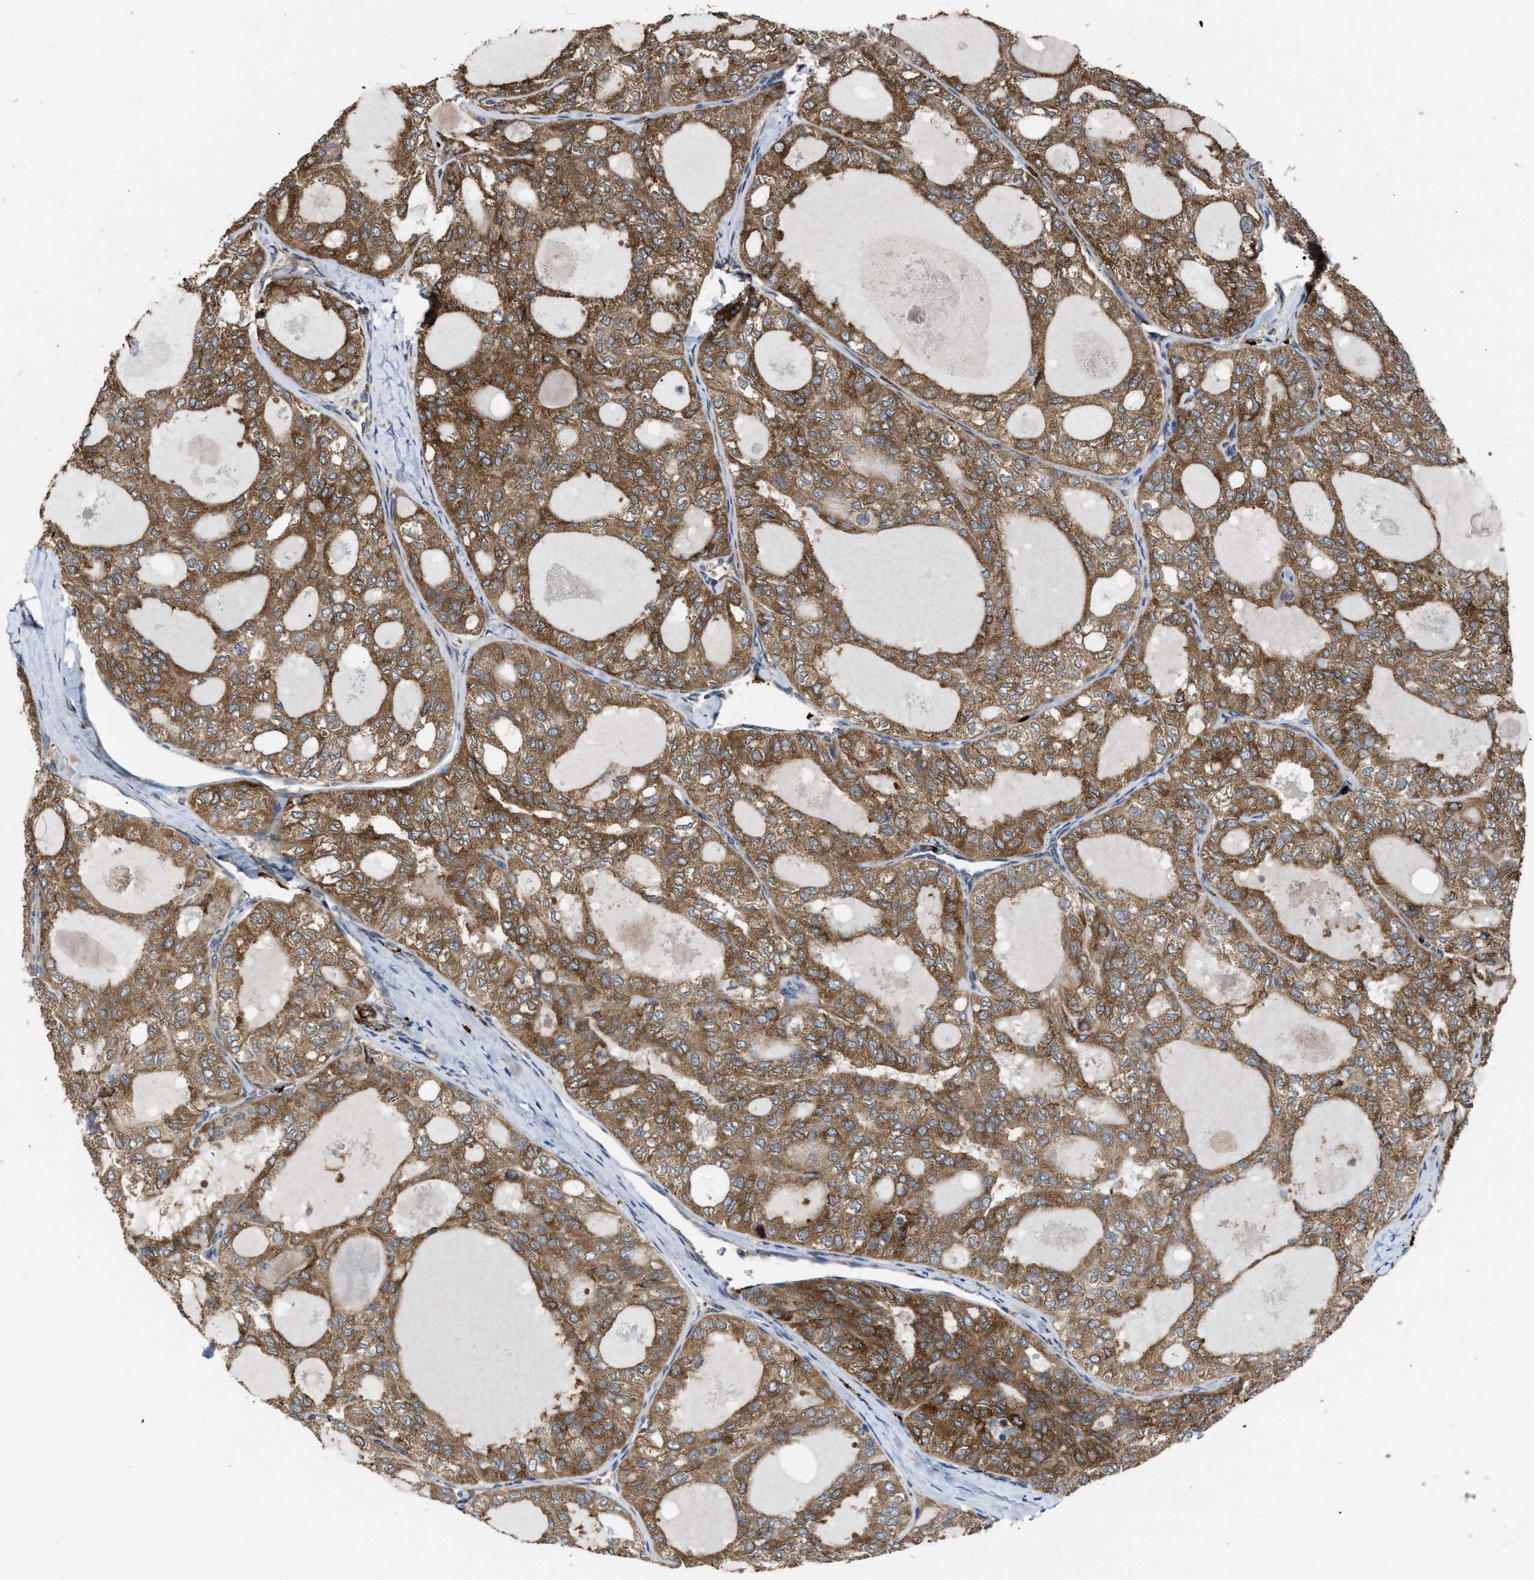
{"staining": {"intensity": "strong", "quantity": ">75%", "location": "cytoplasmic/membranous"}, "tissue": "thyroid cancer", "cell_type": "Tumor cells", "image_type": "cancer", "snomed": [{"axis": "morphology", "description": "Follicular adenoma carcinoma, NOS"}, {"axis": "topography", "description": "Thyroid gland"}], "caption": "IHC of follicular adenoma carcinoma (thyroid) exhibits high levels of strong cytoplasmic/membranous positivity in about >75% of tumor cells.", "gene": "SELENOM", "patient": {"sex": "male", "age": 75}}